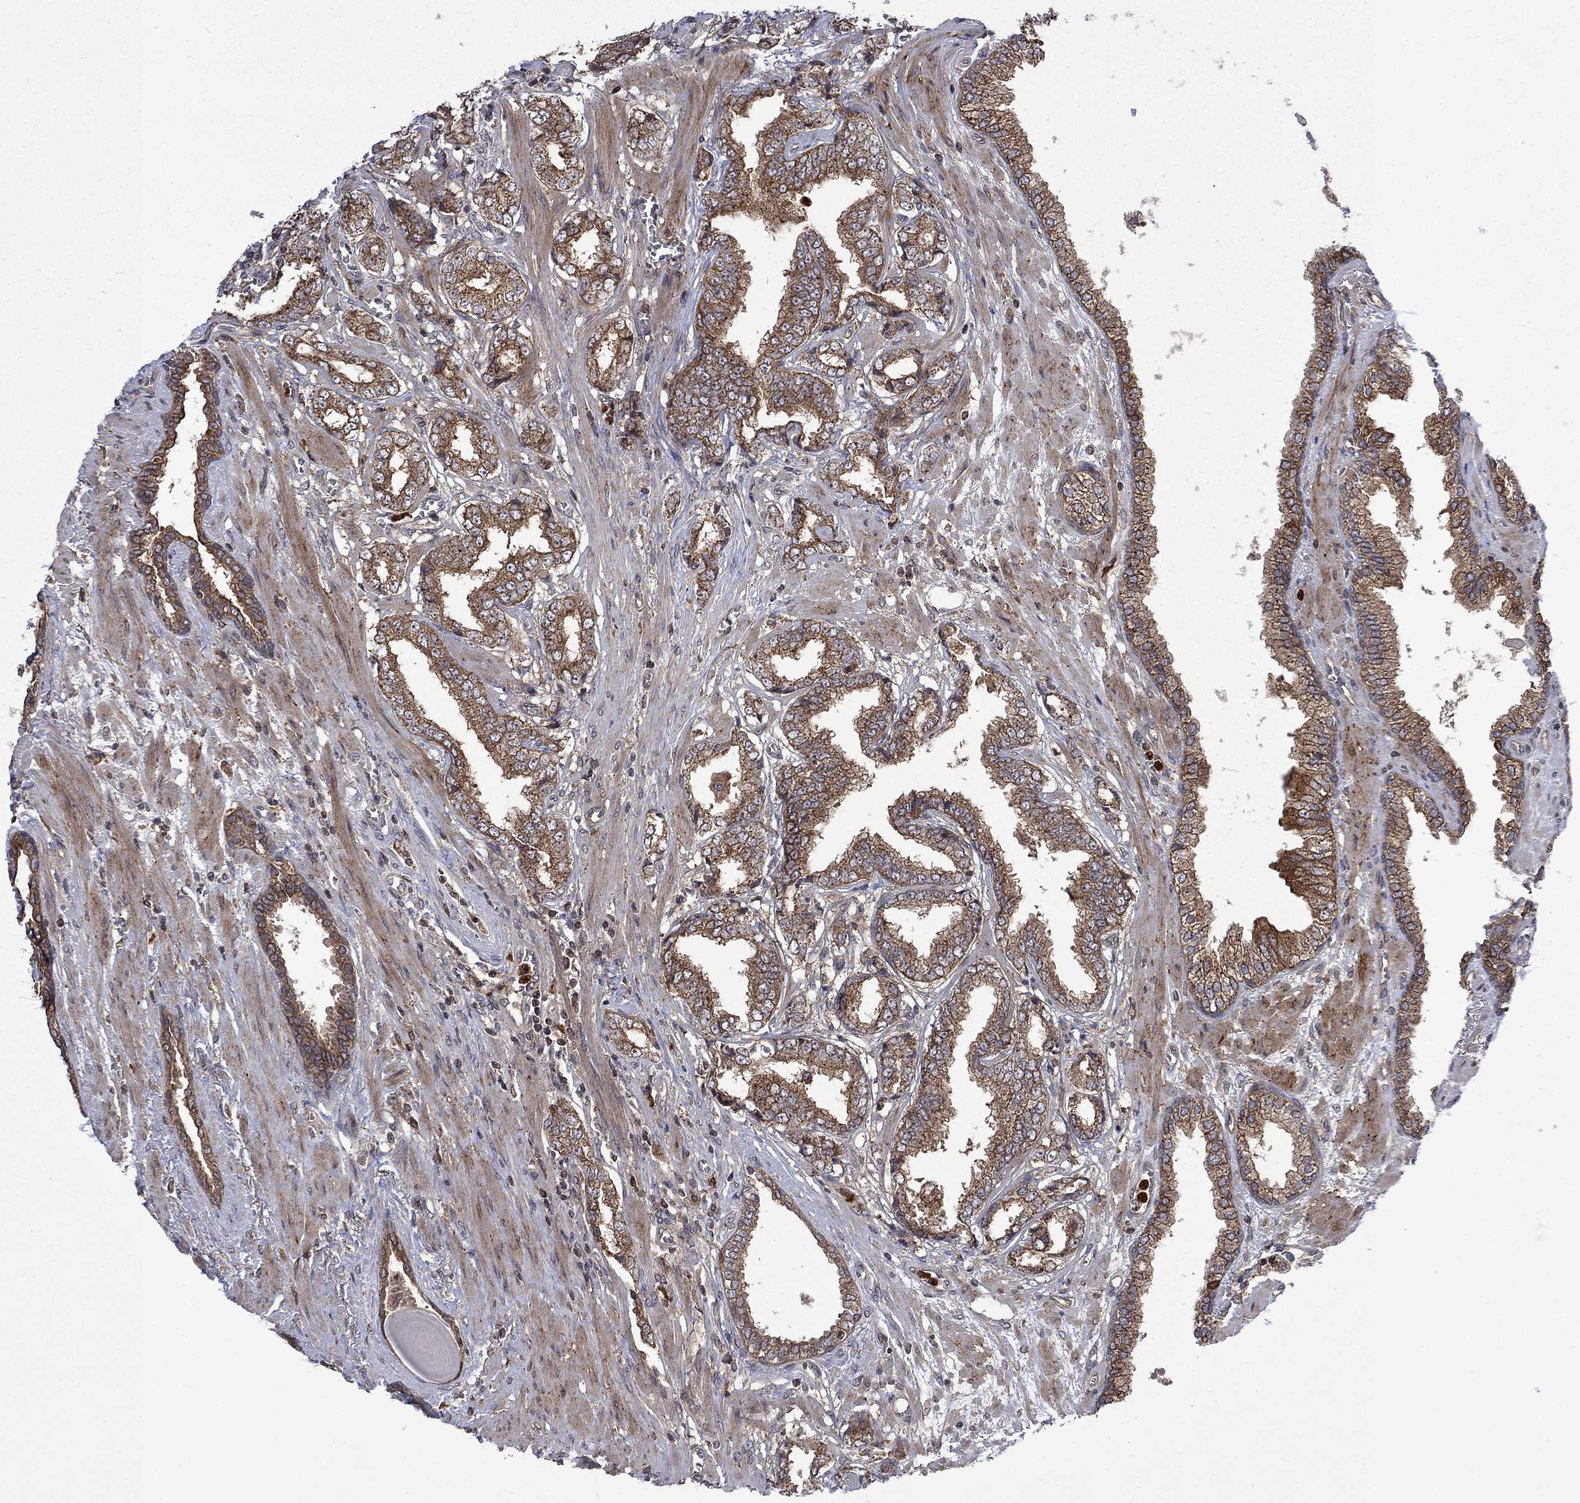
{"staining": {"intensity": "moderate", "quantity": ">75%", "location": "cytoplasmic/membranous"}, "tissue": "prostate cancer", "cell_type": "Tumor cells", "image_type": "cancer", "snomed": [{"axis": "morphology", "description": "Adenocarcinoma, Low grade"}, {"axis": "topography", "description": "Prostate"}], "caption": "Tumor cells reveal medium levels of moderate cytoplasmic/membranous staining in approximately >75% of cells in human prostate cancer (low-grade adenocarcinoma).", "gene": "TMEM33", "patient": {"sex": "male", "age": 69}}